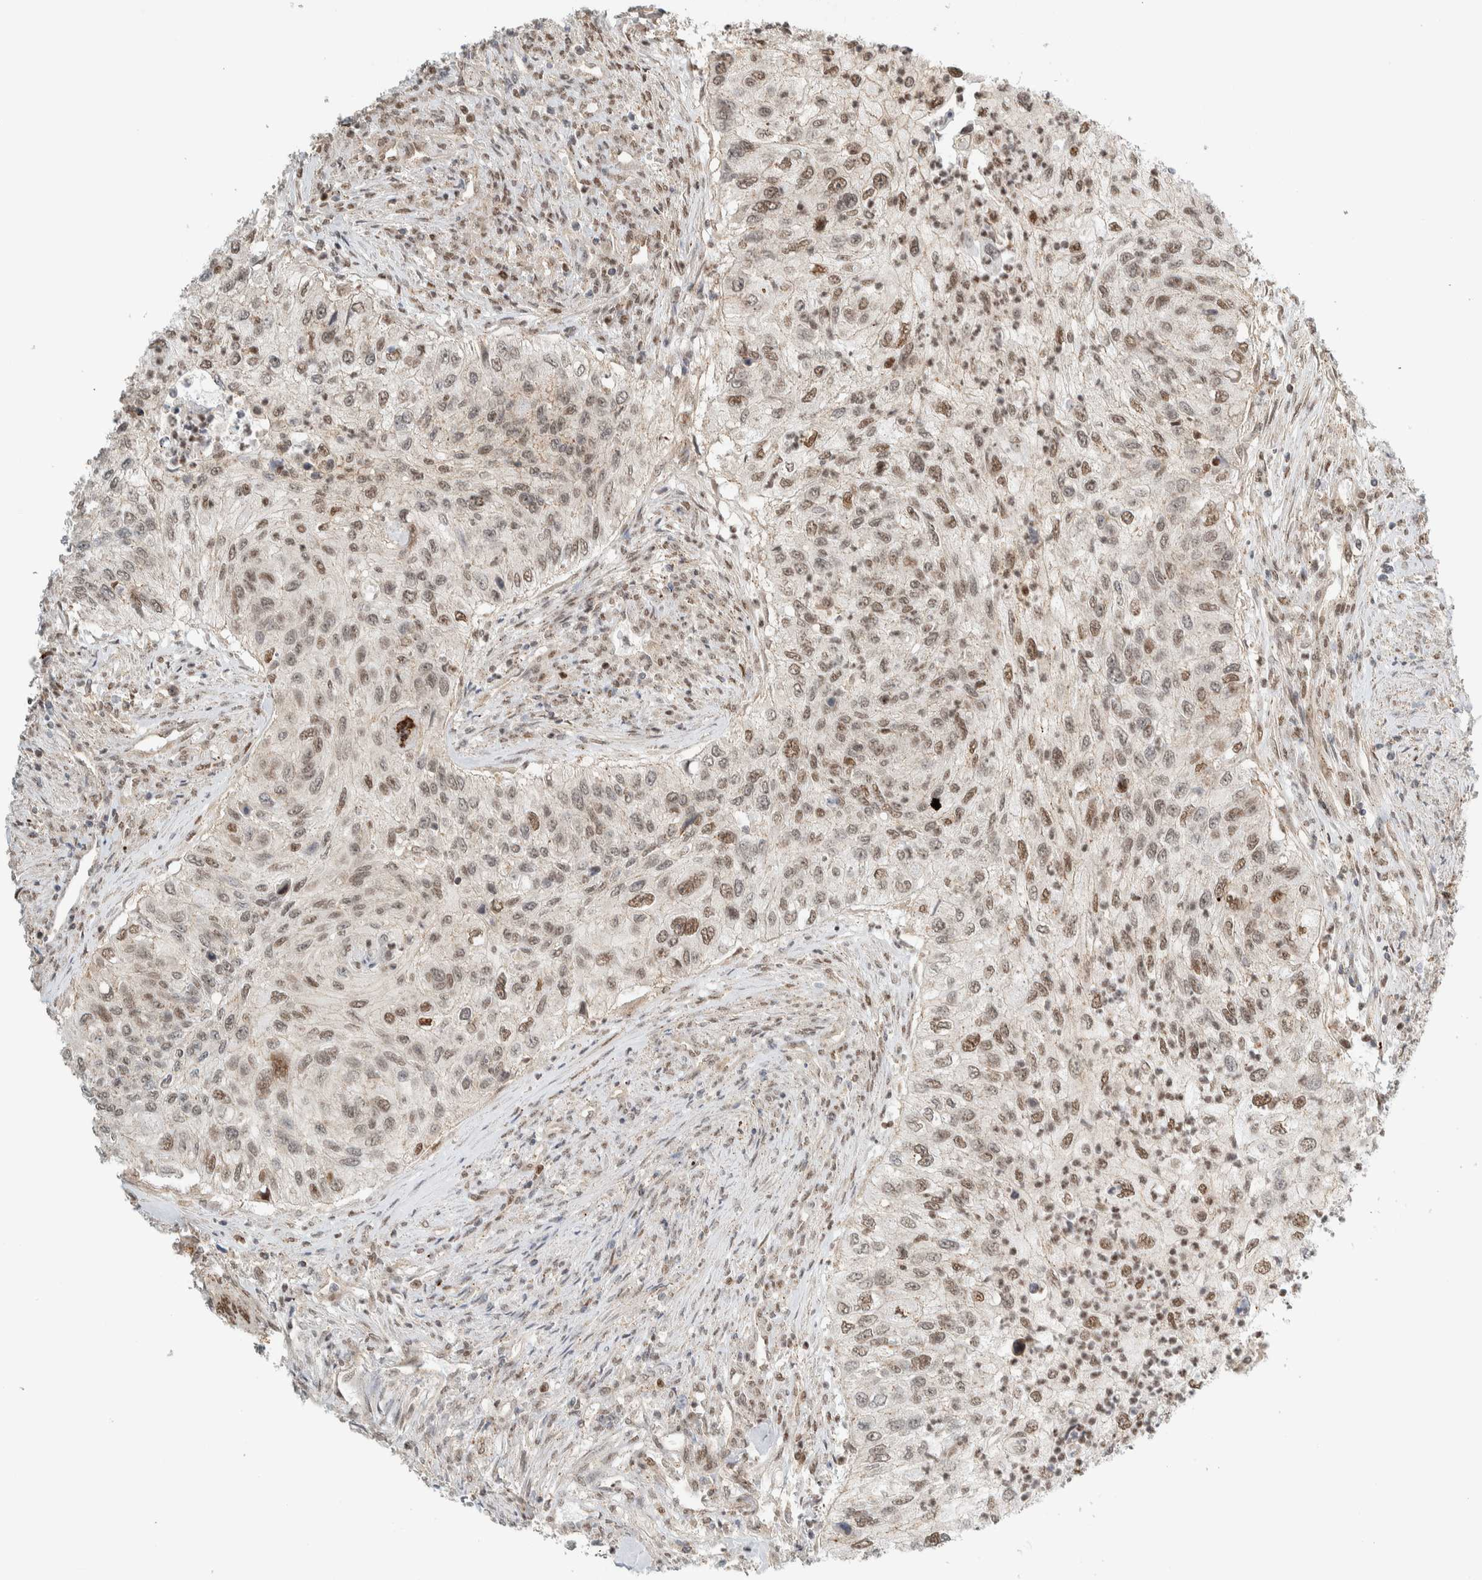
{"staining": {"intensity": "moderate", "quantity": ">75%", "location": "nuclear"}, "tissue": "urothelial cancer", "cell_type": "Tumor cells", "image_type": "cancer", "snomed": [{"axis": "morphology", "description": "Urothelial carcinoma, High grade"}, {"axis": "topography", "description": "Urinary bladder"}], "caption": "Brown immunohistochemical staining in urothelial cancer demonstrates moderate nuclear staining in about >75% of tumor cells.", "gene": "TFE3", "patient": {"sex": "female", "age": 60}}